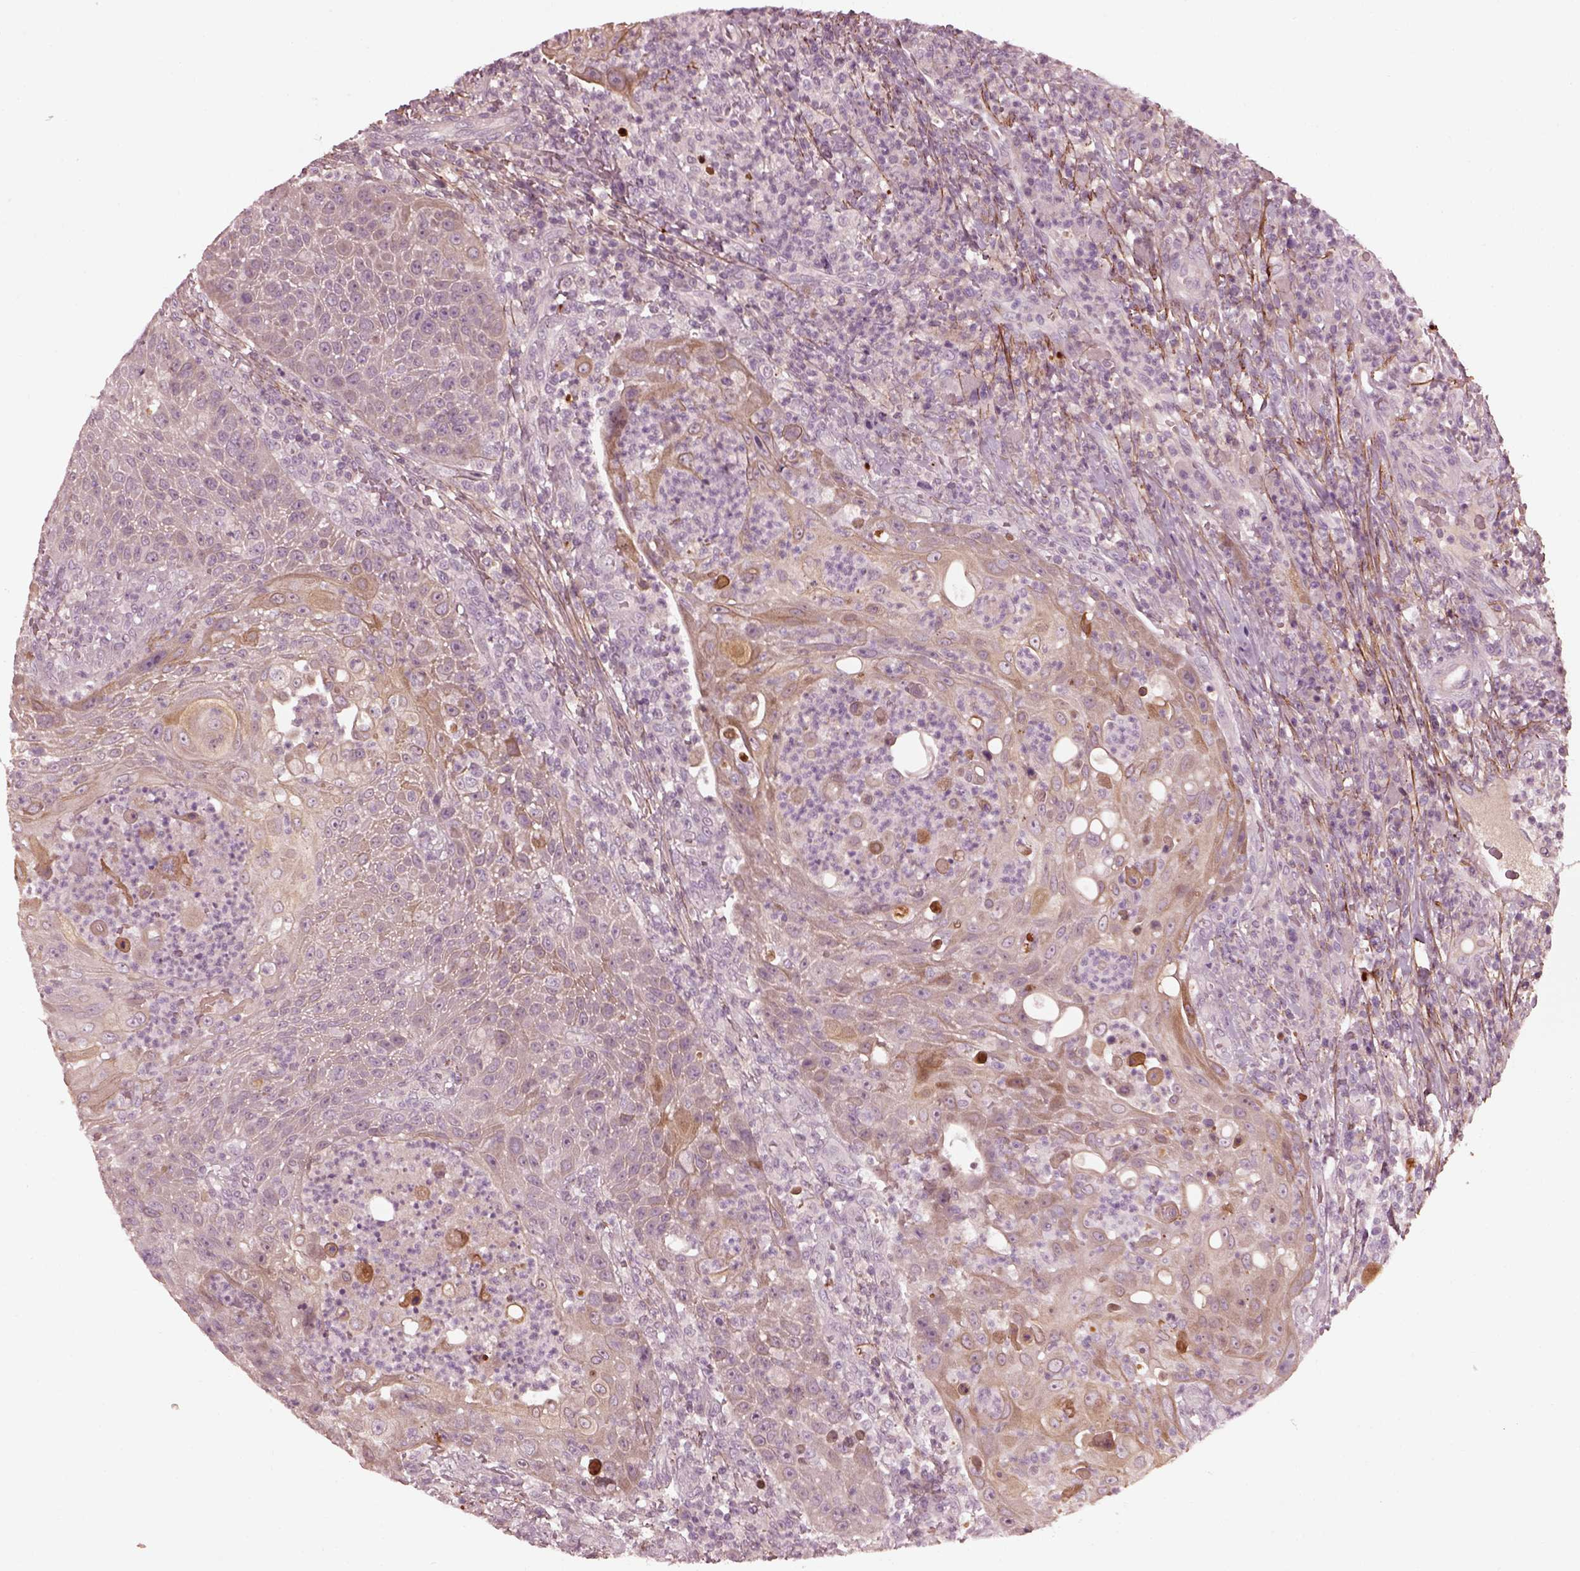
{"staining": {"intensity": "moderate", "quantity": "<25%", "location": "cytoplasmic/membranous"}, "tissue": "head and neck cancer", "cell_type": "Tumor cells", "image_type": "cancer", "snomed": [{"axis": "morphology", "description": "Squamous cell carcinoma, NOS"}, {"axis": "topography", "description": "Head-Neck"}], "caption": "Head and neck cancer (squamous cell carcinoma) tissue displays moderate cytoplasmic/membranous expression in approximately <25% of tumor cells", "gene": "EFEMP1", "patient": {"sex": "male", "age": 69}}